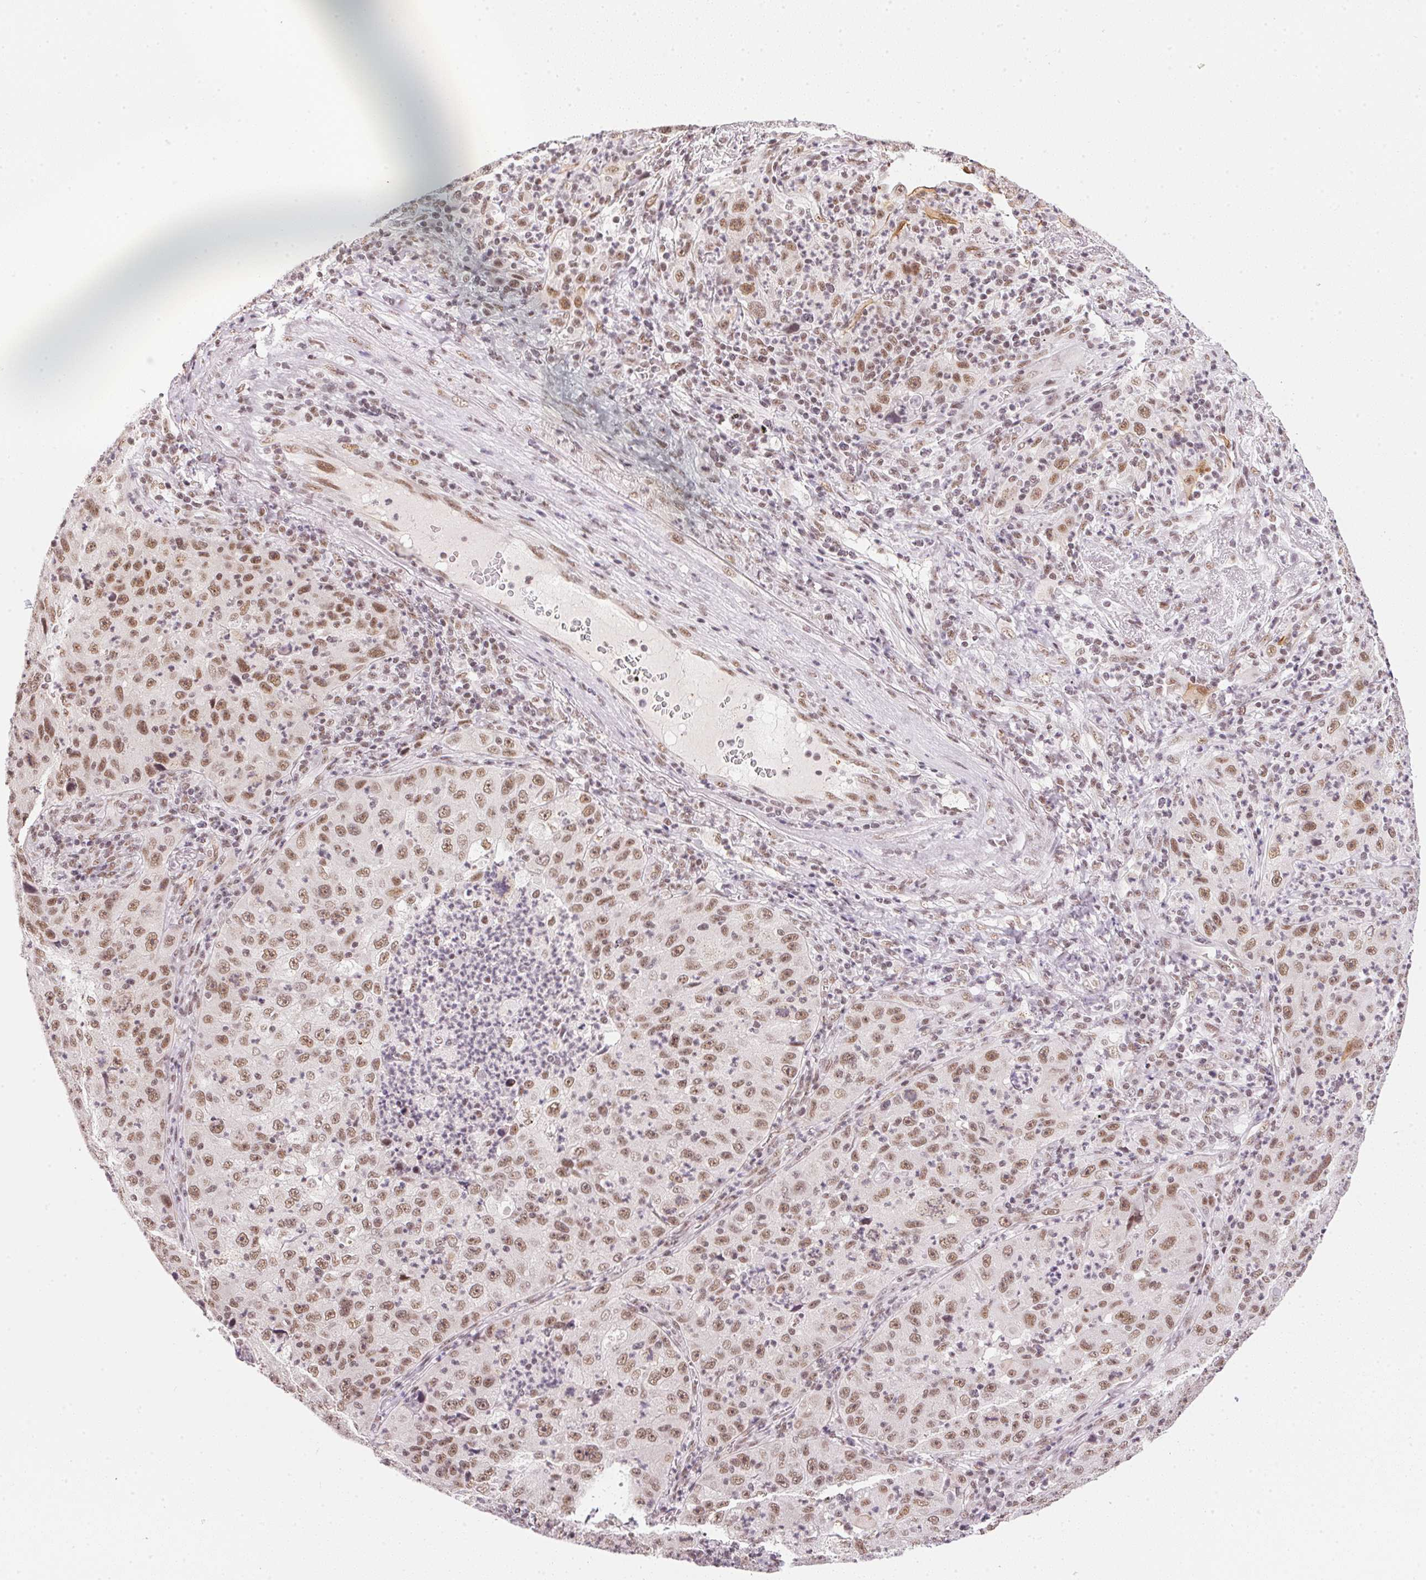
{"staining": {"intensity": "moderate", "quantity": ">75%", "location": "nuclear"}, "tissue": "lung cancer", "cell_type": "Tumor cells", "image_type": "cancer", "snomed": [{"axis": "morphology", "description": "Squamous cell carcinoma, NOS"}, {"axis": "topography", "description": "Lung"}], "caption": "Immunohistochemical staining of squamous cell carcinoma (lung) shows moderate nuclear protein expression in approximately >75% of tumor cells.", "gene": "SRSF7", "patient": {"sex": "male", "age": 71}}